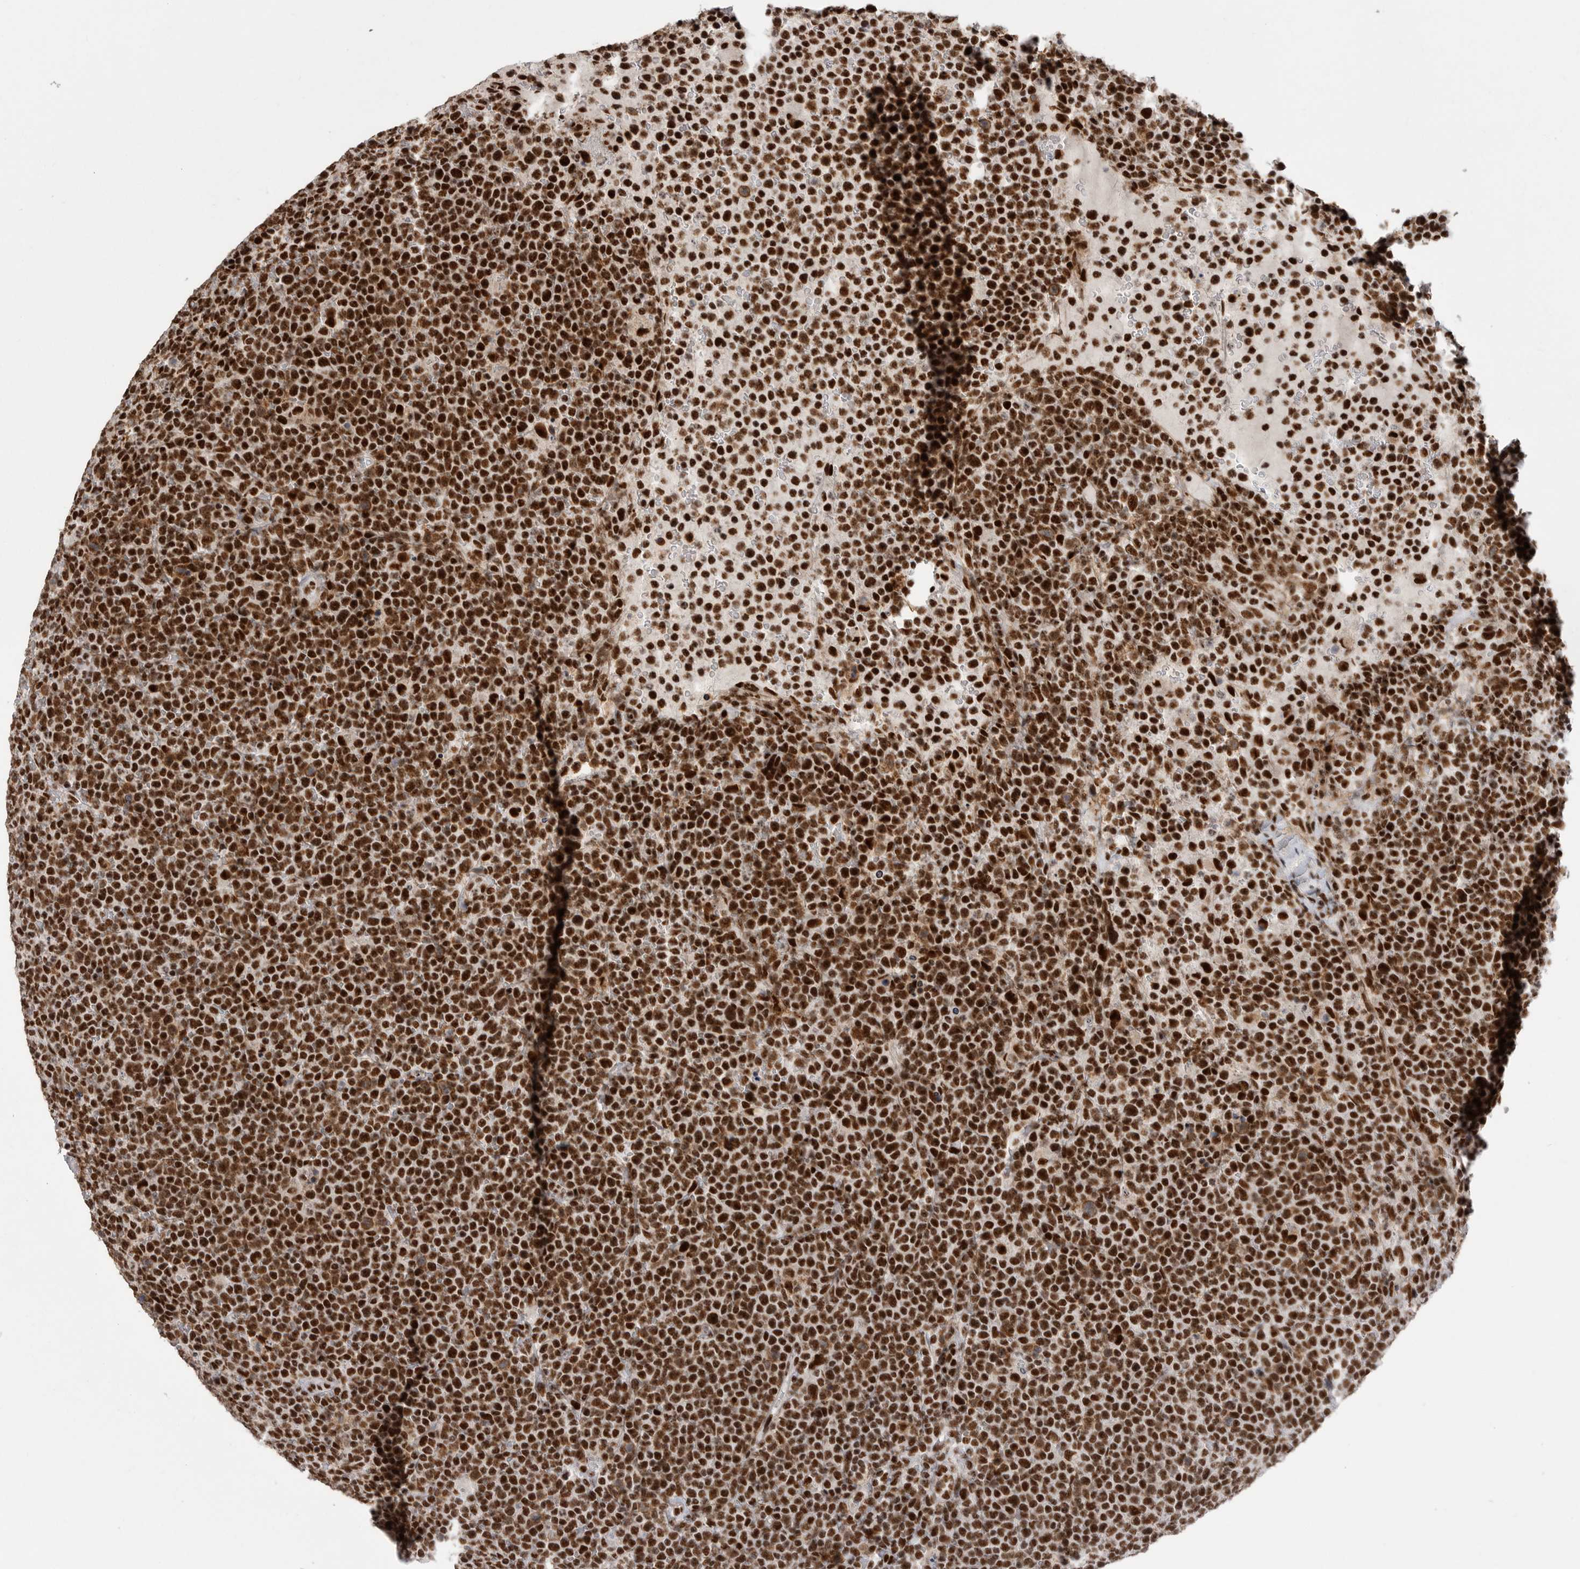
{"staining": {"intensity": "strong", "quantity": ">75%", "location": "nuclear"}, "tissue": "lymphoma", "cell_type": "Tumor cells", "image_type": "cancer", "snomed": [{"axis": "morphology", "description": "Malignant lymphoma, non-Hodgkin's type, High grade"}, {"axis": "topography", "description": "Lymph node"}], "caption": "This photomicrograph reveals lymphoma stained with immunohistochemistry (IHC) to label a protein in brown. The nuclear of tumor cells show strong positivity for the protein. Nuclei are counter-stained blue.", "gene": "PPP1R8", "patient": {"sex": "male", "age": 61}}